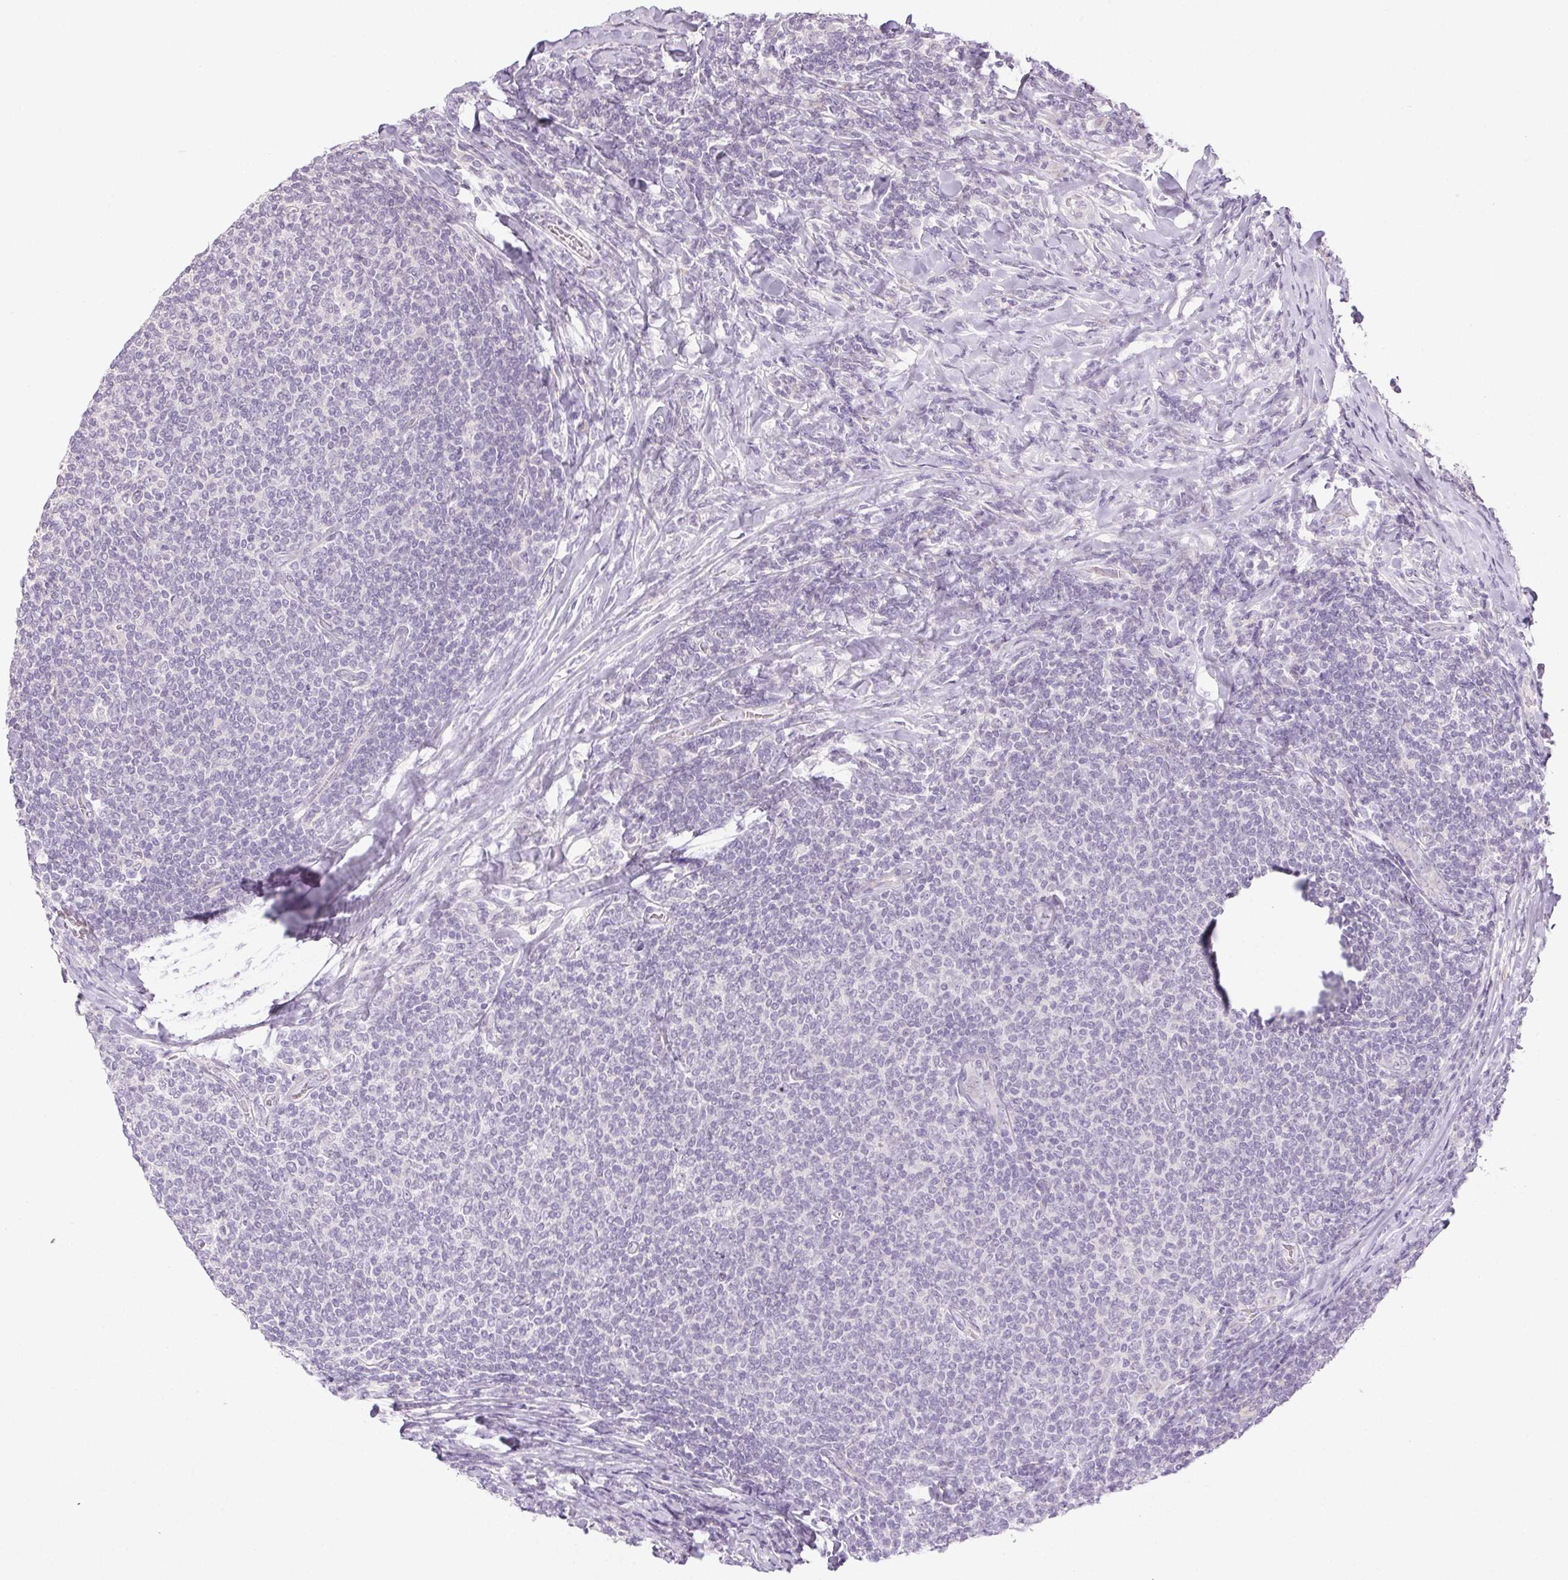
{"staining": {"intensity": "negative", "quantity": "none", "location": "none"}, "tissue": "lymphoma", "cell_type": "Tumor cells", "image_type": "cancer", "snomed": [{"axis": "morphology", "description": "Malignant lymphoma, non-Hodgkin's type, Low grade"}, {"axis": "topography", "description": "Lymph node"}], "caption": "Immunohistochemical staining of lymphoma demonstrates no significant positivity in tumor cells. The staining is performed using DAB (3,3'-diaminobenzidine) brown chromogen with nuclei counter-stained in using hematoxylin.", "gene": "CTCFL", "patient": {"sex": "male", "age": 52}}